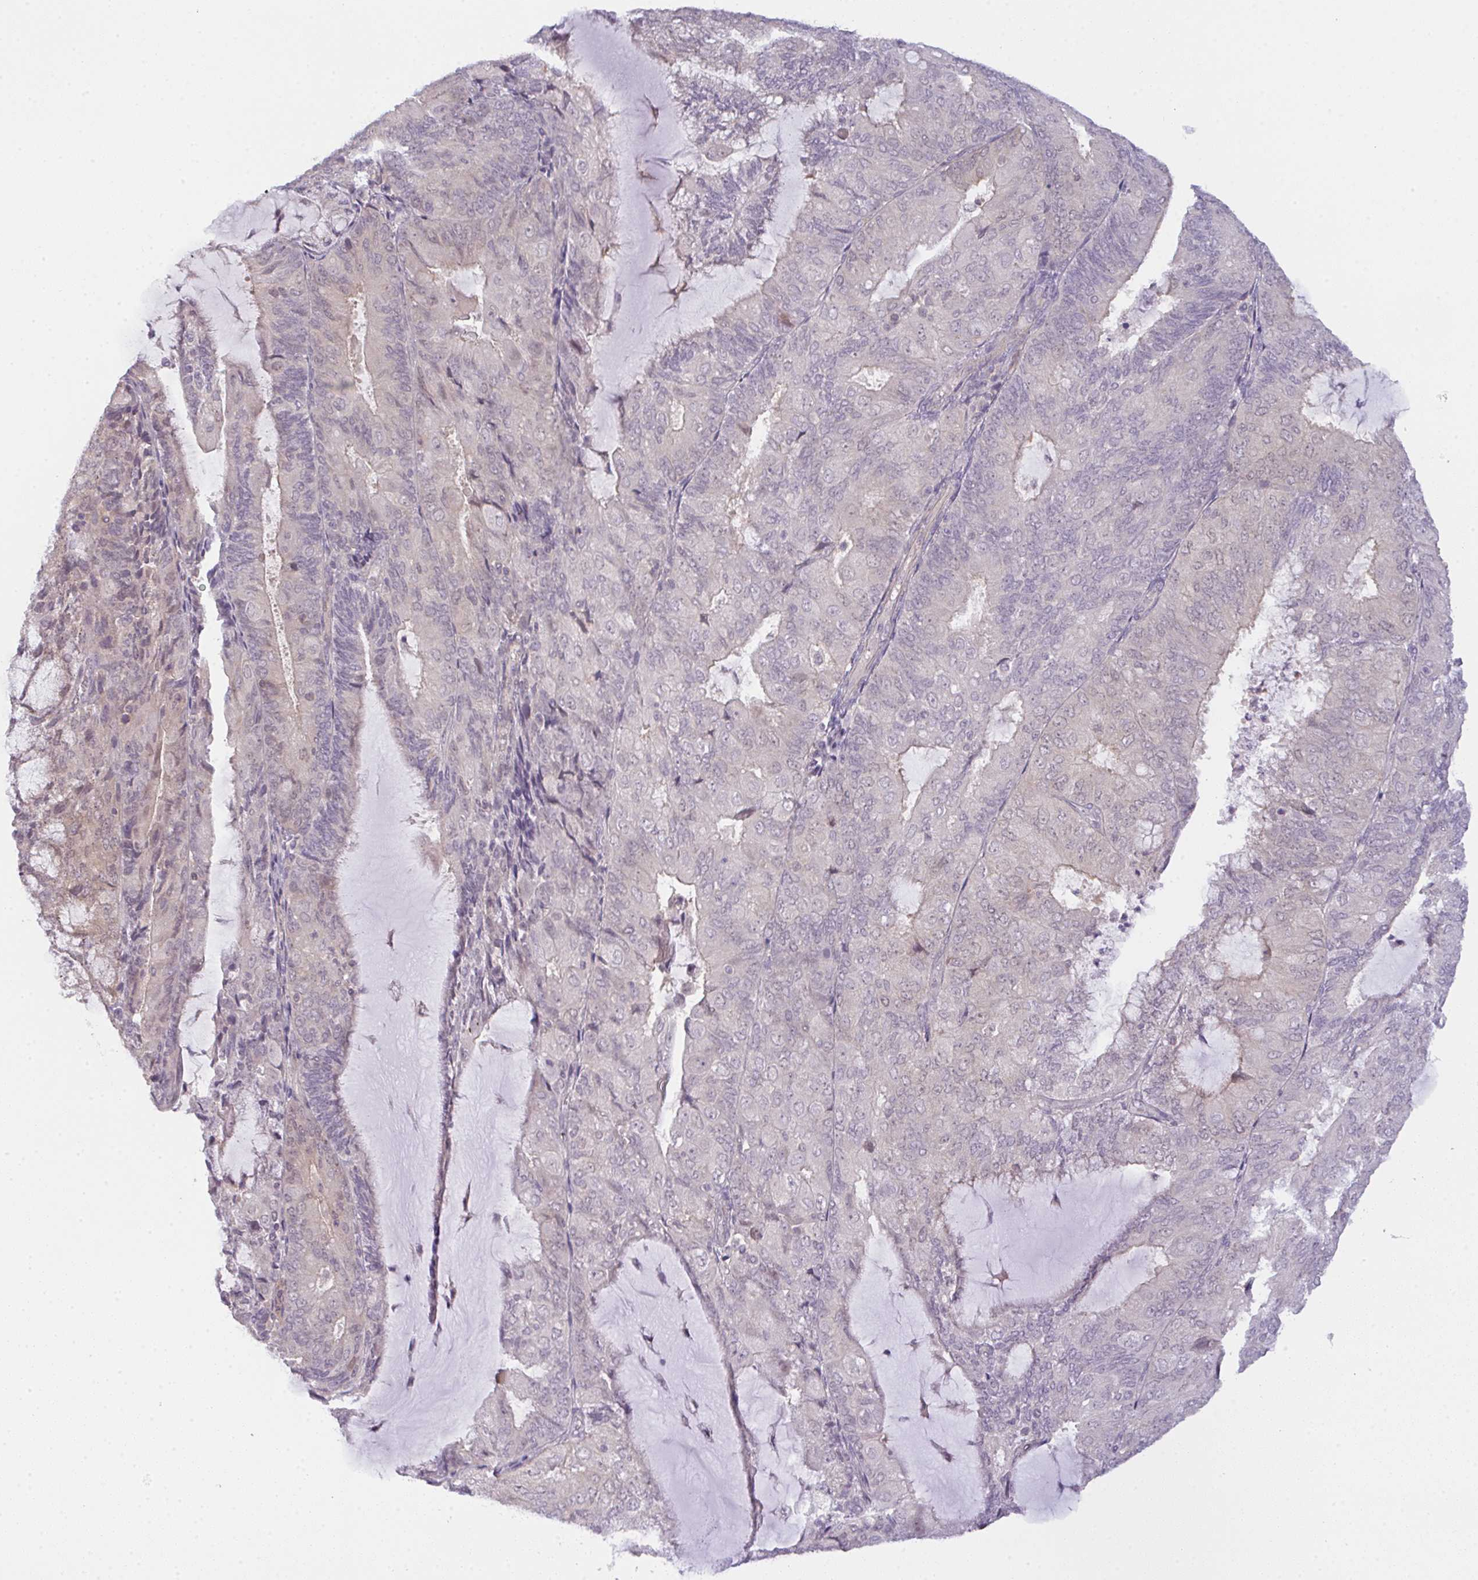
{"staining": {"intensity": "negative", "quantity": "none", "location": "none"}, "tissue": "endometrial cancer", "cell_type": "Tumor cells", "image_type": "cancer", "snomed": [{"axis": "morphology", "description": "Adenocarcinoma, NOS"}, {"axis": "topography", "description": "Endometrium"}], "caption": "Immunohistochemistry of human adenocarcinoma (endometrial) displays no expression in tumor cells.", "gene": "CSE1L", "patient": {"sex": "female", "age": 81}}